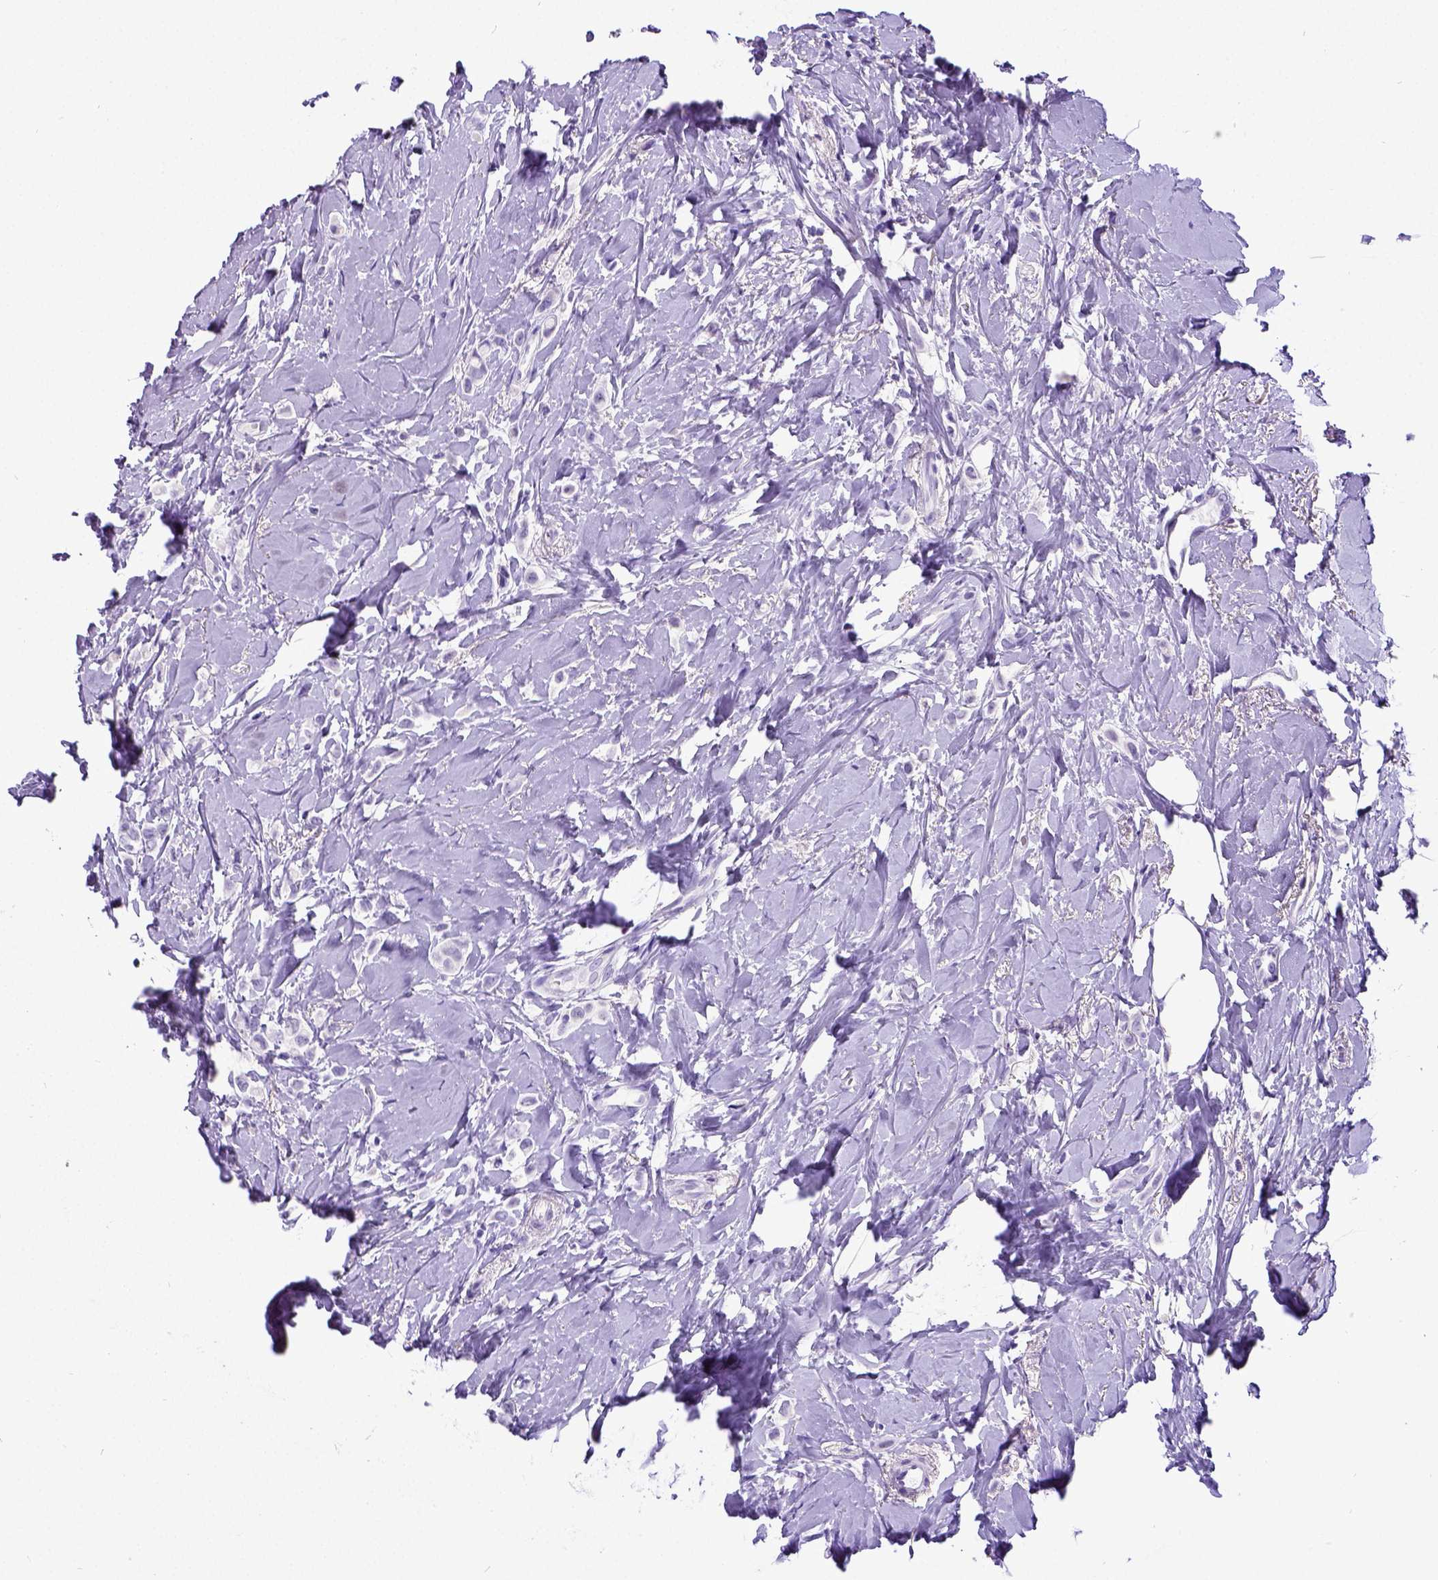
{"staining": {"intensity": "negative", "quantity": "none", "location": "none"}, "tissue": "breast cancer", "cell_type": "Tumor cells", "image_type": "cancer", "snomed": [{"axis": "morphology", "description": "Lobular carcinoma"}, {"axis": "topography", "description": "Breast"}], "caption": "There is no significant positivity in tumor cells of breast cancer (lobular carcinoma).", "gene": "SATB2", "patient": {"sex": "female", "age": 66}}